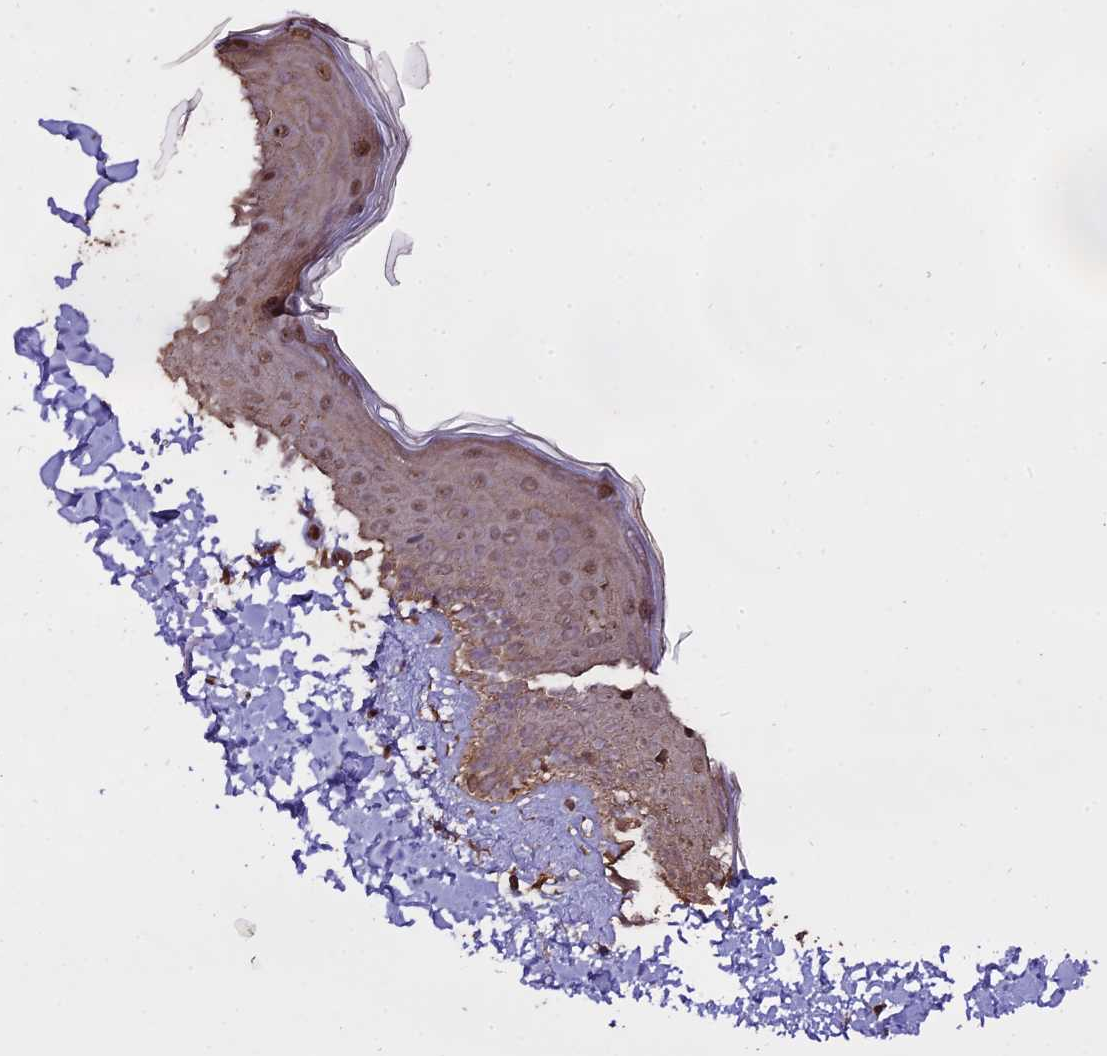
{"staining": {"intensity": "moderate", "quantity": "25%-75%", "location": "cytoplasmic/membranous"}, "tissue": "skin", "cell_type": "Fibroblasts", "image_type": "normal", "snomed": [{"axis": "morphology", "description": "Normal tissue, NOS"}, {"axis": "topography", "description": "Skin"}], "caption": "Immunohistochemical staining of benign skin reveals medium levels of moderate cytoplasmic/membranous positivity in approximately 25%-75% of fibroblasts. (DAB IHC with brightfield microscopy, high magnification).", "gene": "PGPEP1L", "patient": {"sex": "male", "age": 52}}